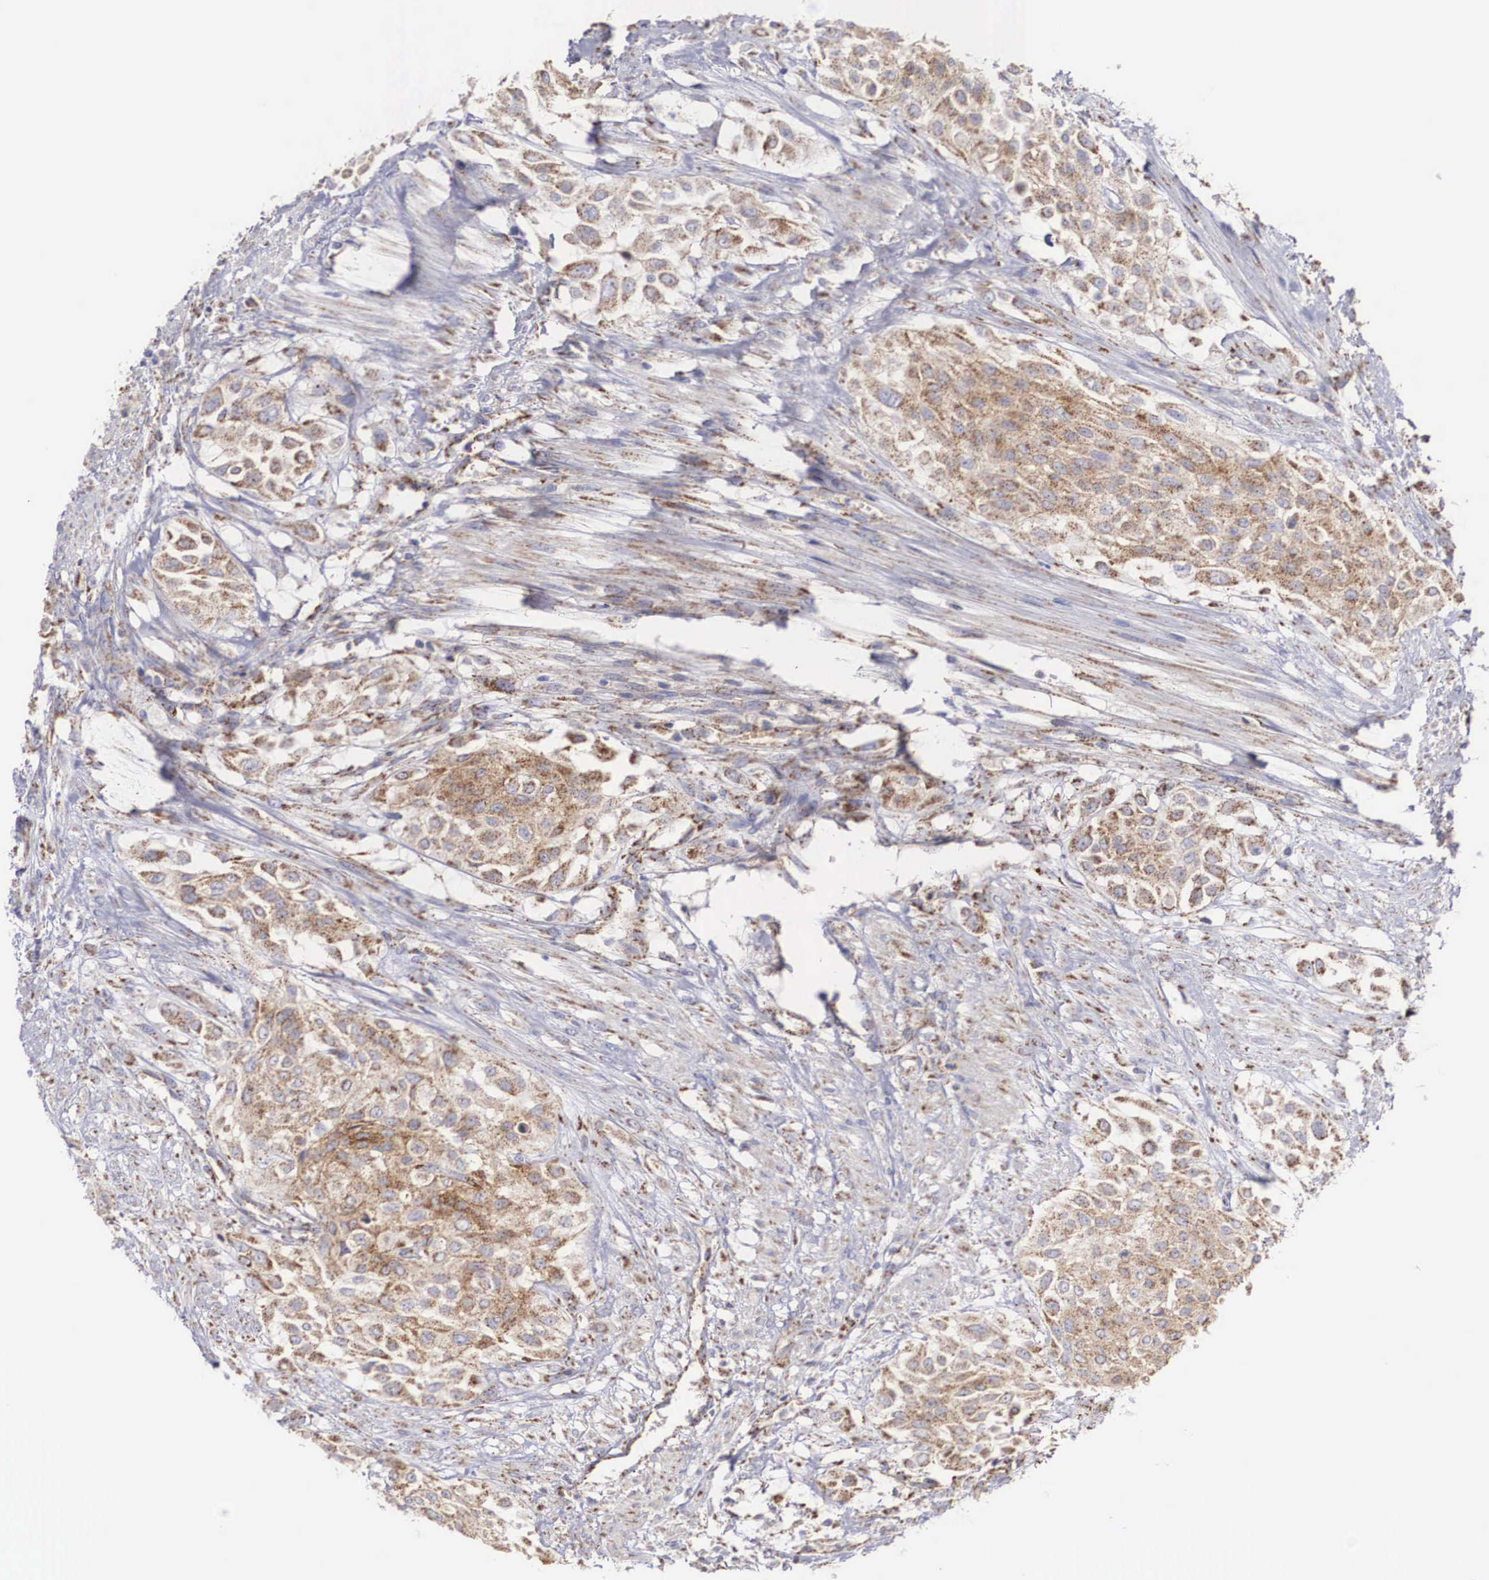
{"staining": {"intensity": "moderate", "quantity": ">75%", "location": "cytoplasmic/membranous"}, "tissue": "urothelial cancer", "cell_type": "Tumor cells", "image_type": "cancer", "snomed": [{"axis": "morphology", "description": "Urothelial carcinoma, High grade"}, {"axis": "topography", "description": "Urinary bladder"}], "caption": "Human high-grade urothelial carcinoma stained with a brown dye shows moderate cytoplasmic/membranous positive staining in about >75% of tumor cells.", "gene": "XPNPEP3", "patient": {"sex": "male", "age": 57}}